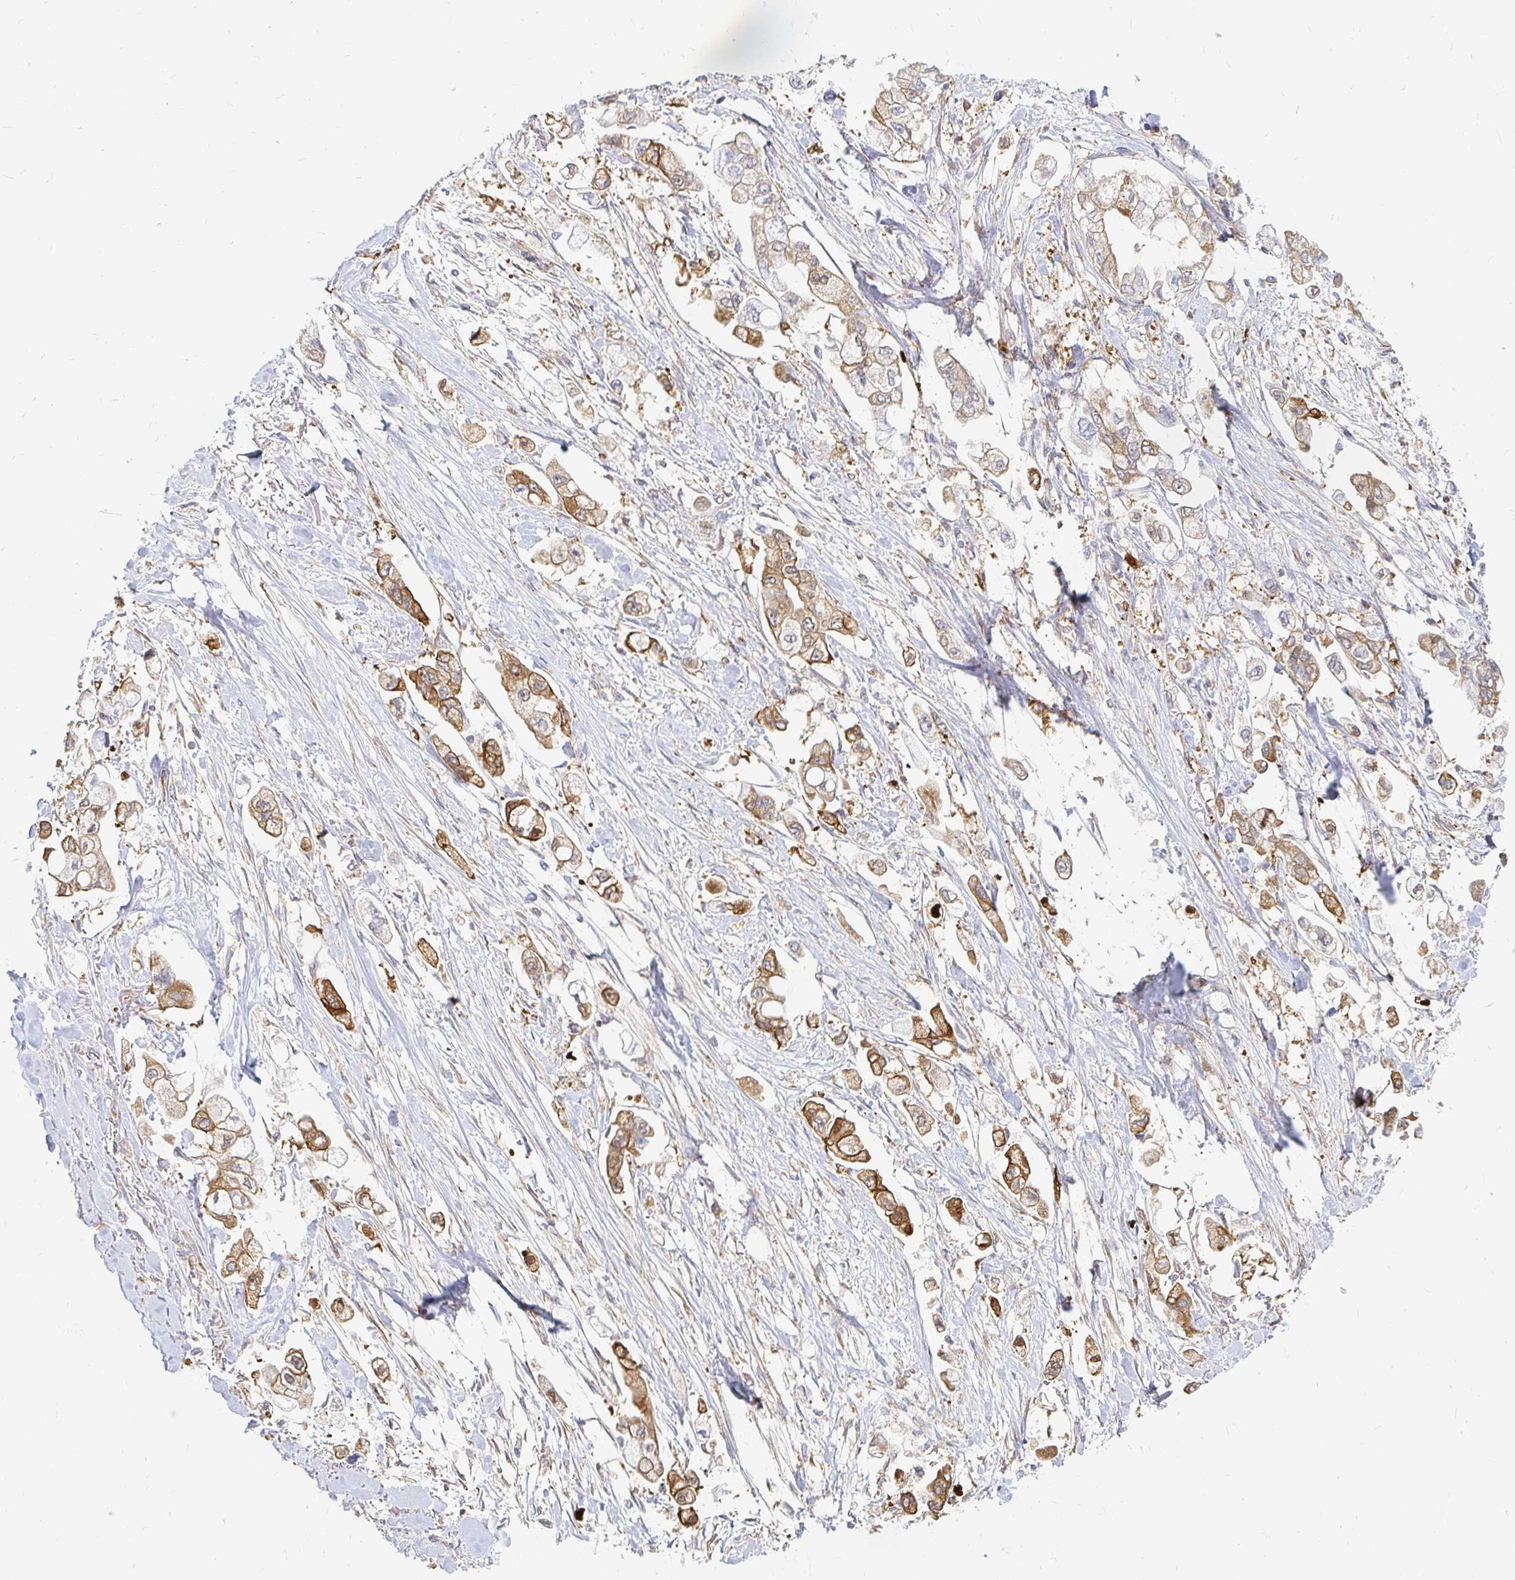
{"staining": {"intensity": "moderate", "quantity": "25%-75%", "location": "cytoplasmic/membranous"}, "tissue": "stomach cancer", "cell_type": "Tumor cells", "image_type": "cancer", "snomed": [{"axis": "morphology", "description": "Adenocarcinoma, NOS"}, {"axis": "topography", "description": "Stomach"}], "caption": "High-power microscopy captured an IHC micrograph of stomach cancer (adenocarcinoma), revealing moderate cytoplasmic/membranous expression in approximately 25%-75% of tumor cells. Using DAB (brown) and hematoxylin (blue) stains, captured at high magnification using brightfield microscopy.", "gene": "CAST", "patient": {"sex": "male", "age": 62}}